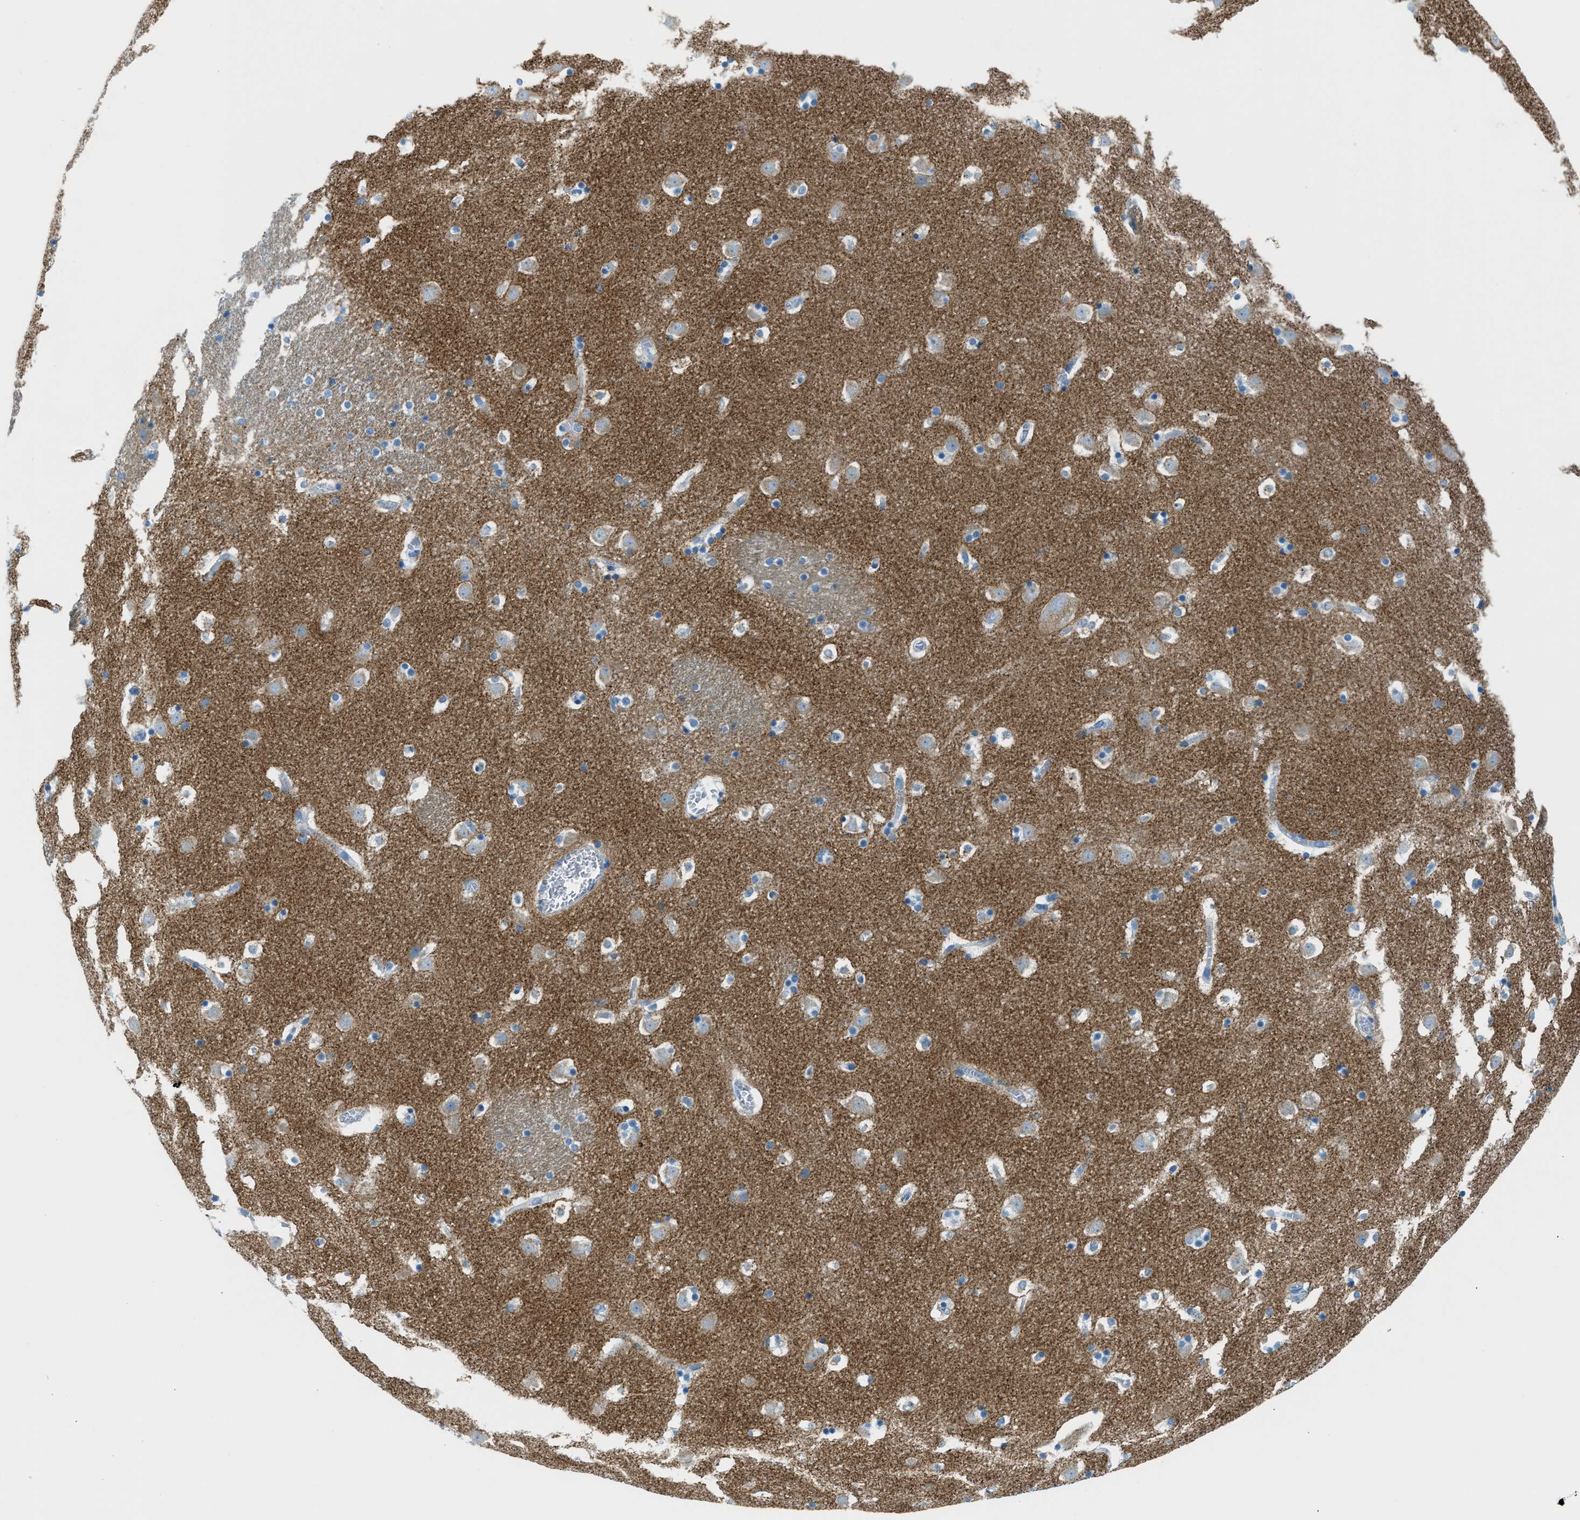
{"staining": {"intensity": "negative", "quantity": "none", "location": "none"}, "tissue": "caudate", "cell_type": "Glial cells", "image_type": "normal", "snomed": [{"axis": "morphology", "description": "Normal tissue, NOS"}, {"axis": "topography", "description": "Lateral ventricle wall"}], "caption": "High power microscopy micrograph of an immunohistochemistry image of normal caudate, revealing no significant positivity in glial cells.", "gene": "C21orf62", "patient": {"sex": "male", "age": 45}}